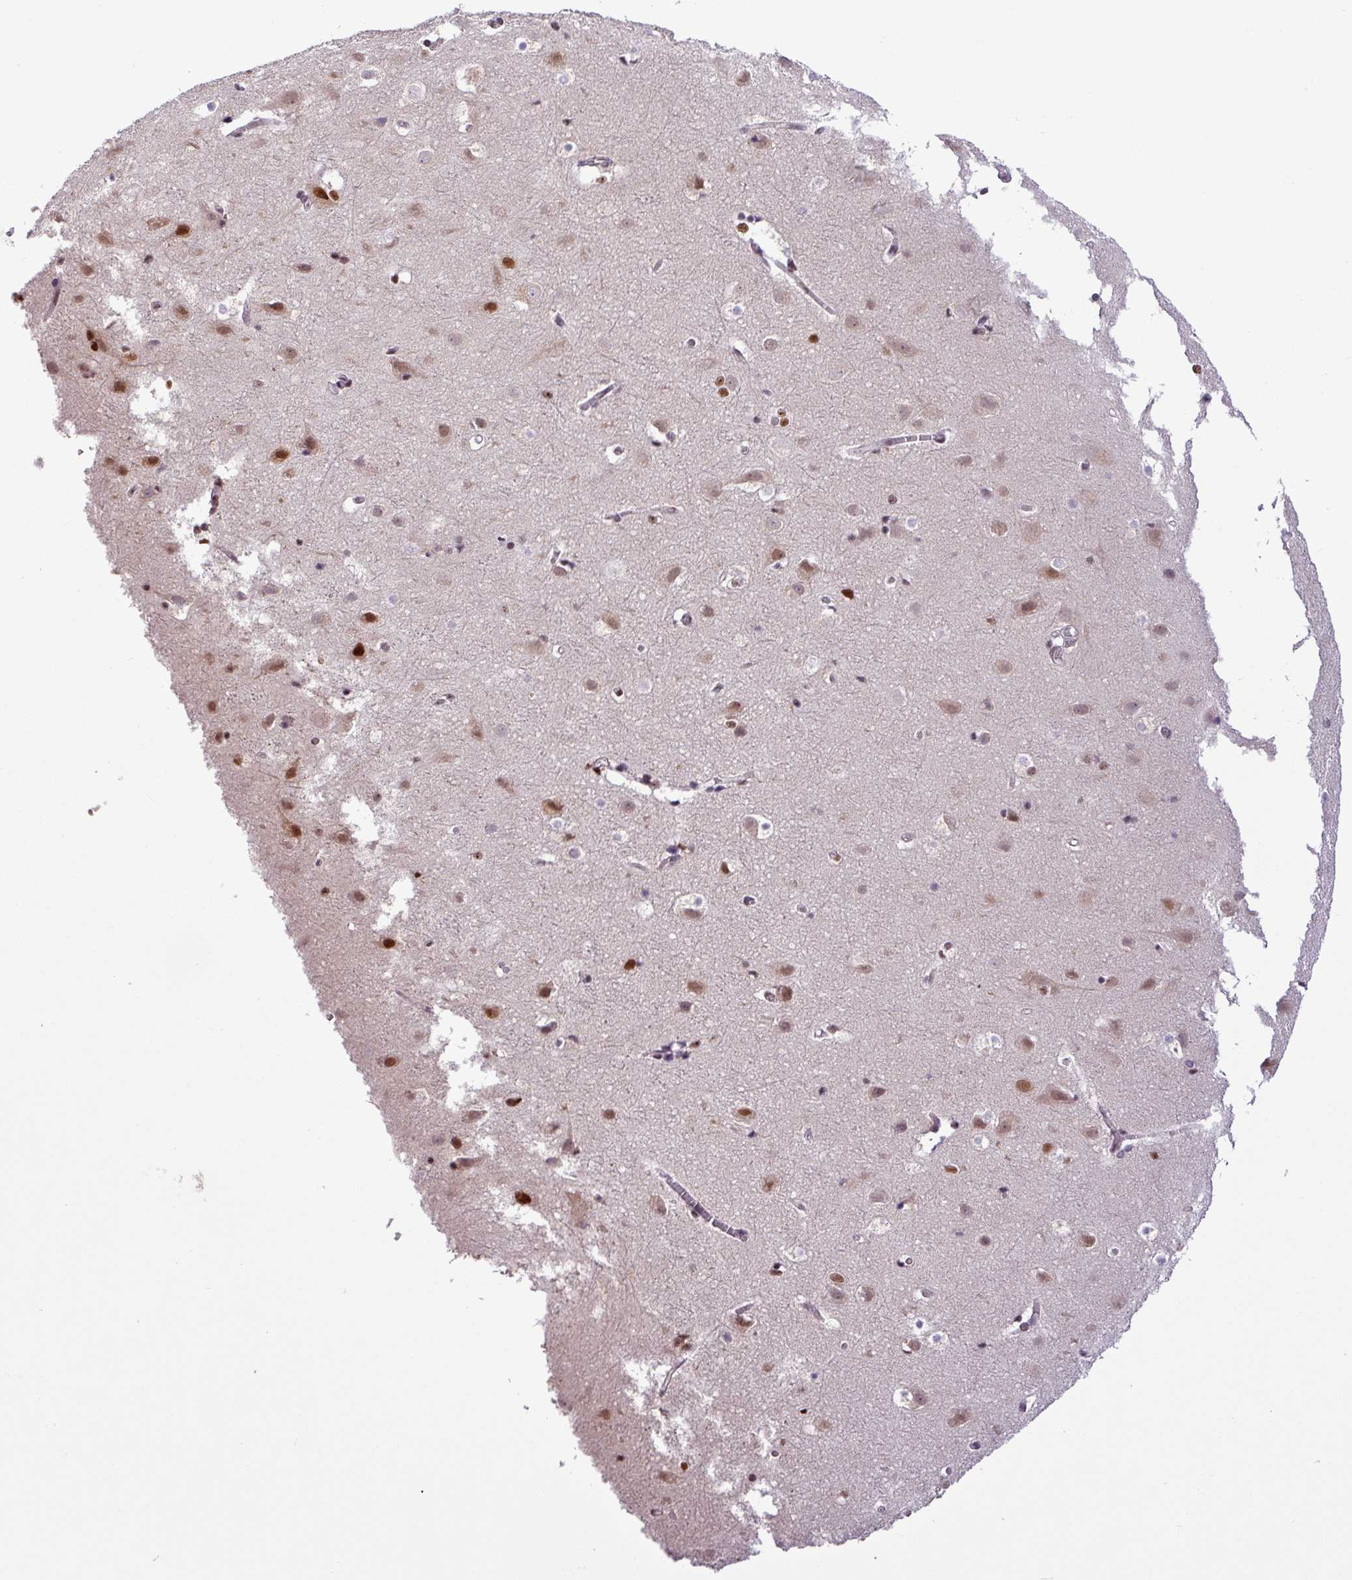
{"staining": {"intensity": "moderate", "quantity": ">75%", "location": "nuclear"}, "tissue": "cerebral cortex", "cell_type": "Endothelial cells", "image_type": "normal", "snomed": [{"axis": "morphology", "description": "Normal tissue, NOS"}, {"axis": "topography", "description": "Cerebral cortex"}], "caption": "Immunohistochemical staining of normal human cerebral cortex shows >75% levels of moderate nuclear protein positivity in about >75% of endothelial cells. (DAB (3,3'-diaminobenzidine) IHC with brightfield microscopy, high magnification).", "gene": "IRF2BPL", "patient": {"sex": "male", "age": 54}}